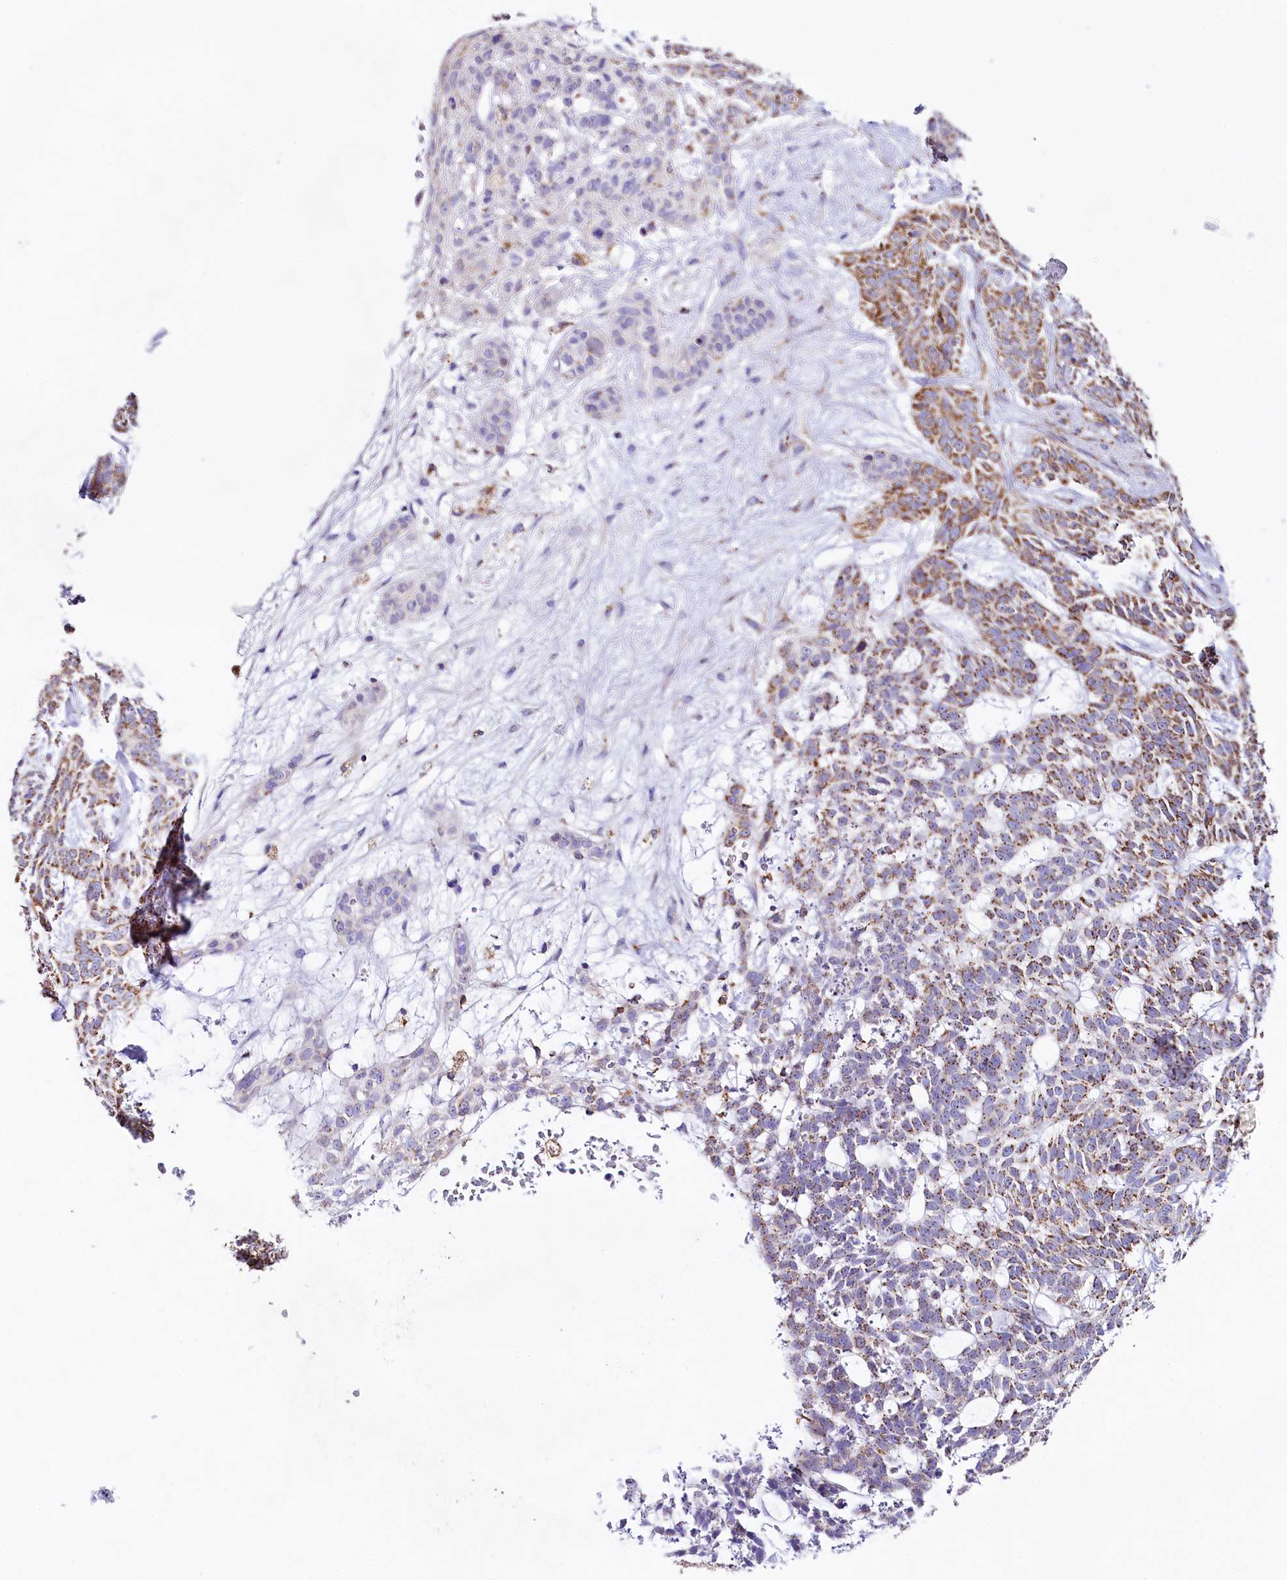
{"staining": {"intensity": "moderate", "quantity": ">75%", "location": "cytoplasmic/membranous"}, "tissue": "skin cancer", "cell_type": "Tumor cells", "image_type": "cancer", "snomed": [{"axis": "morphology", "description": "Basal cell carcinoma"}, {"axis": "topography", "description": "Skin"}], "caption": "An image showing moderate cytoplasmic/membranous expression in approximately >75% of tumor cells in basal cell carcinoma (skin), as visualized by brown immunohistochemical staining.", "gene": "APLP2", "patient": {"sex": "male", "age": 75}}